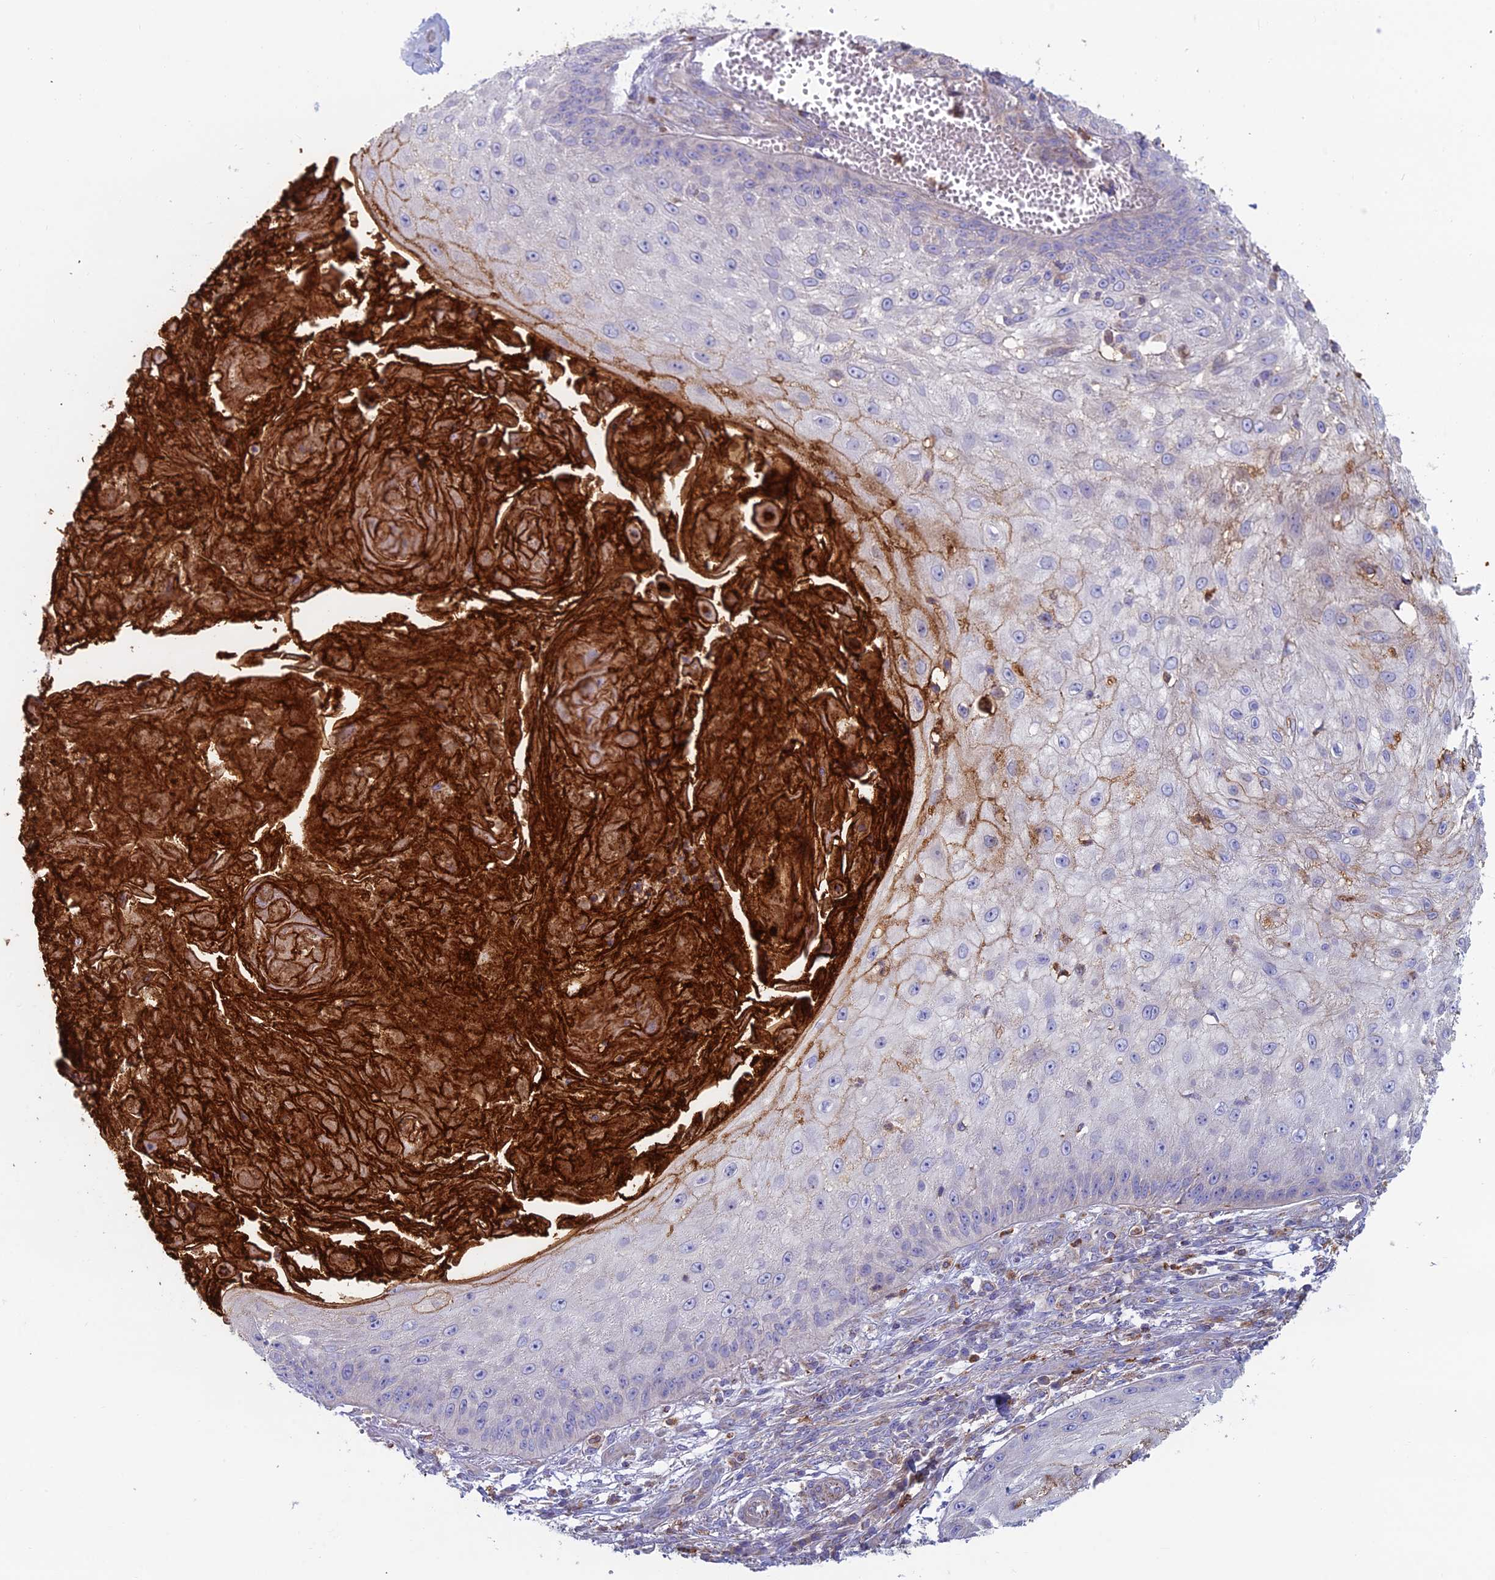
{"staining": {"intensity": "moderate", "quantity": "<25%", "location": "cytoplasmic/membranous"}, "tissue": "skin cancer", "cell_type": "Tumor cells", "image_type": "cancer", "snomed": [{"axis": "morphology", "description": "Squamous cell carcinoma, NOS"}, {"axis": "topography", "description": "Skin"}], "caption": "Protein expression analysis of squamous cell carcinoma (skin) displays moderate cytoplasmic/membranous positivity in approximately <25% of tumor cells.", "gene": "IFTAP", "patient": {"sex": "male", "age": 70}}